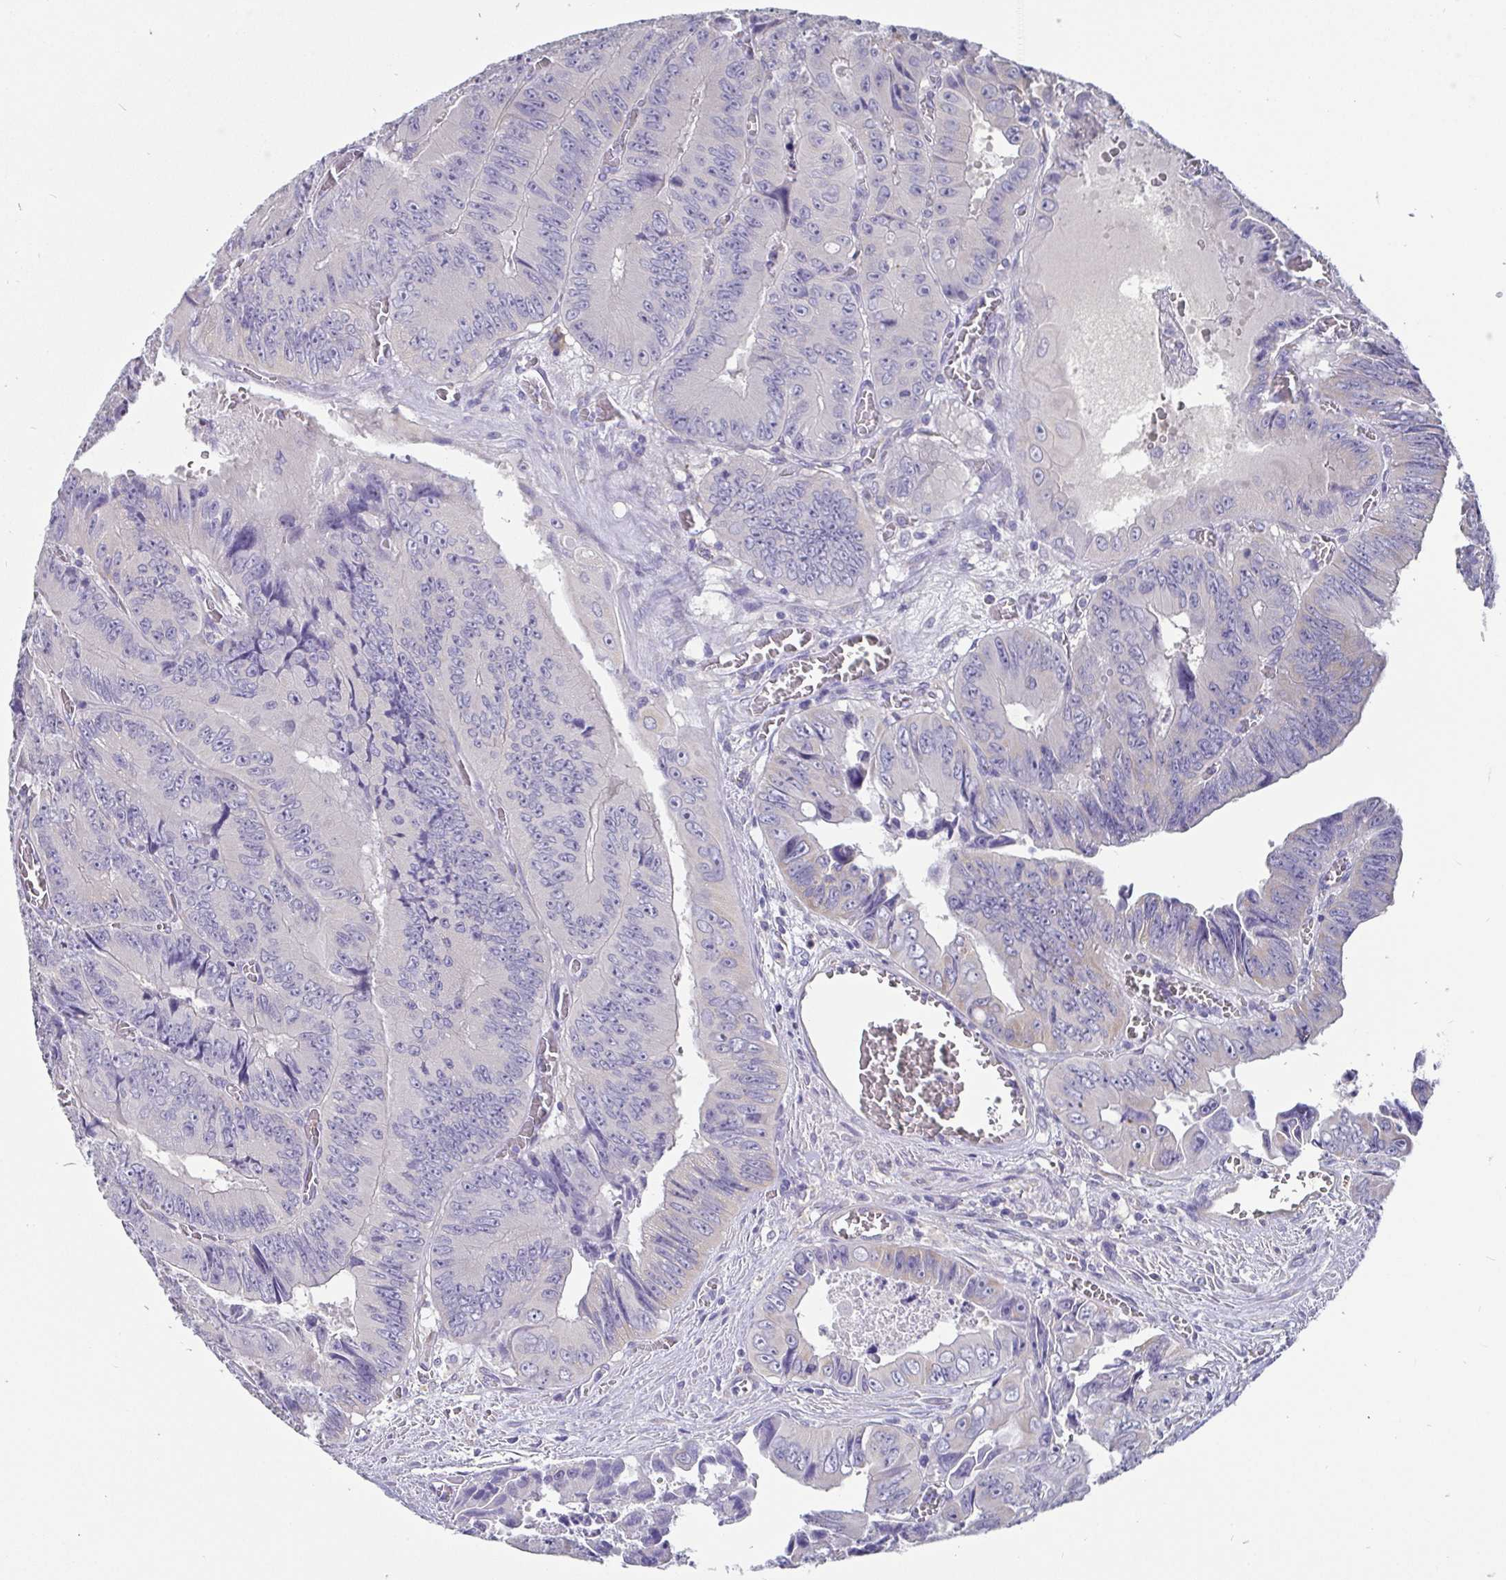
{"staining": {"intensity": "negative", "quantity": "none", "location": "none"}, "tissue": "colorectal cancer", "cell_type": "Tumor cells", "image_type": "cancer", "snomed": [{"axis": "morphology", "description": "Adenocarcinoma, NOS"}, {"axis": "topography", "description": "Colon"}], "caption": "This is an immunohistochemistry (IHC) photomicrograph of human colorectal adenocarcinoma. There is no staining in tumor cells.", "gene": "ADAMTS6", "patient": {"sex": "female", "age": 84}}